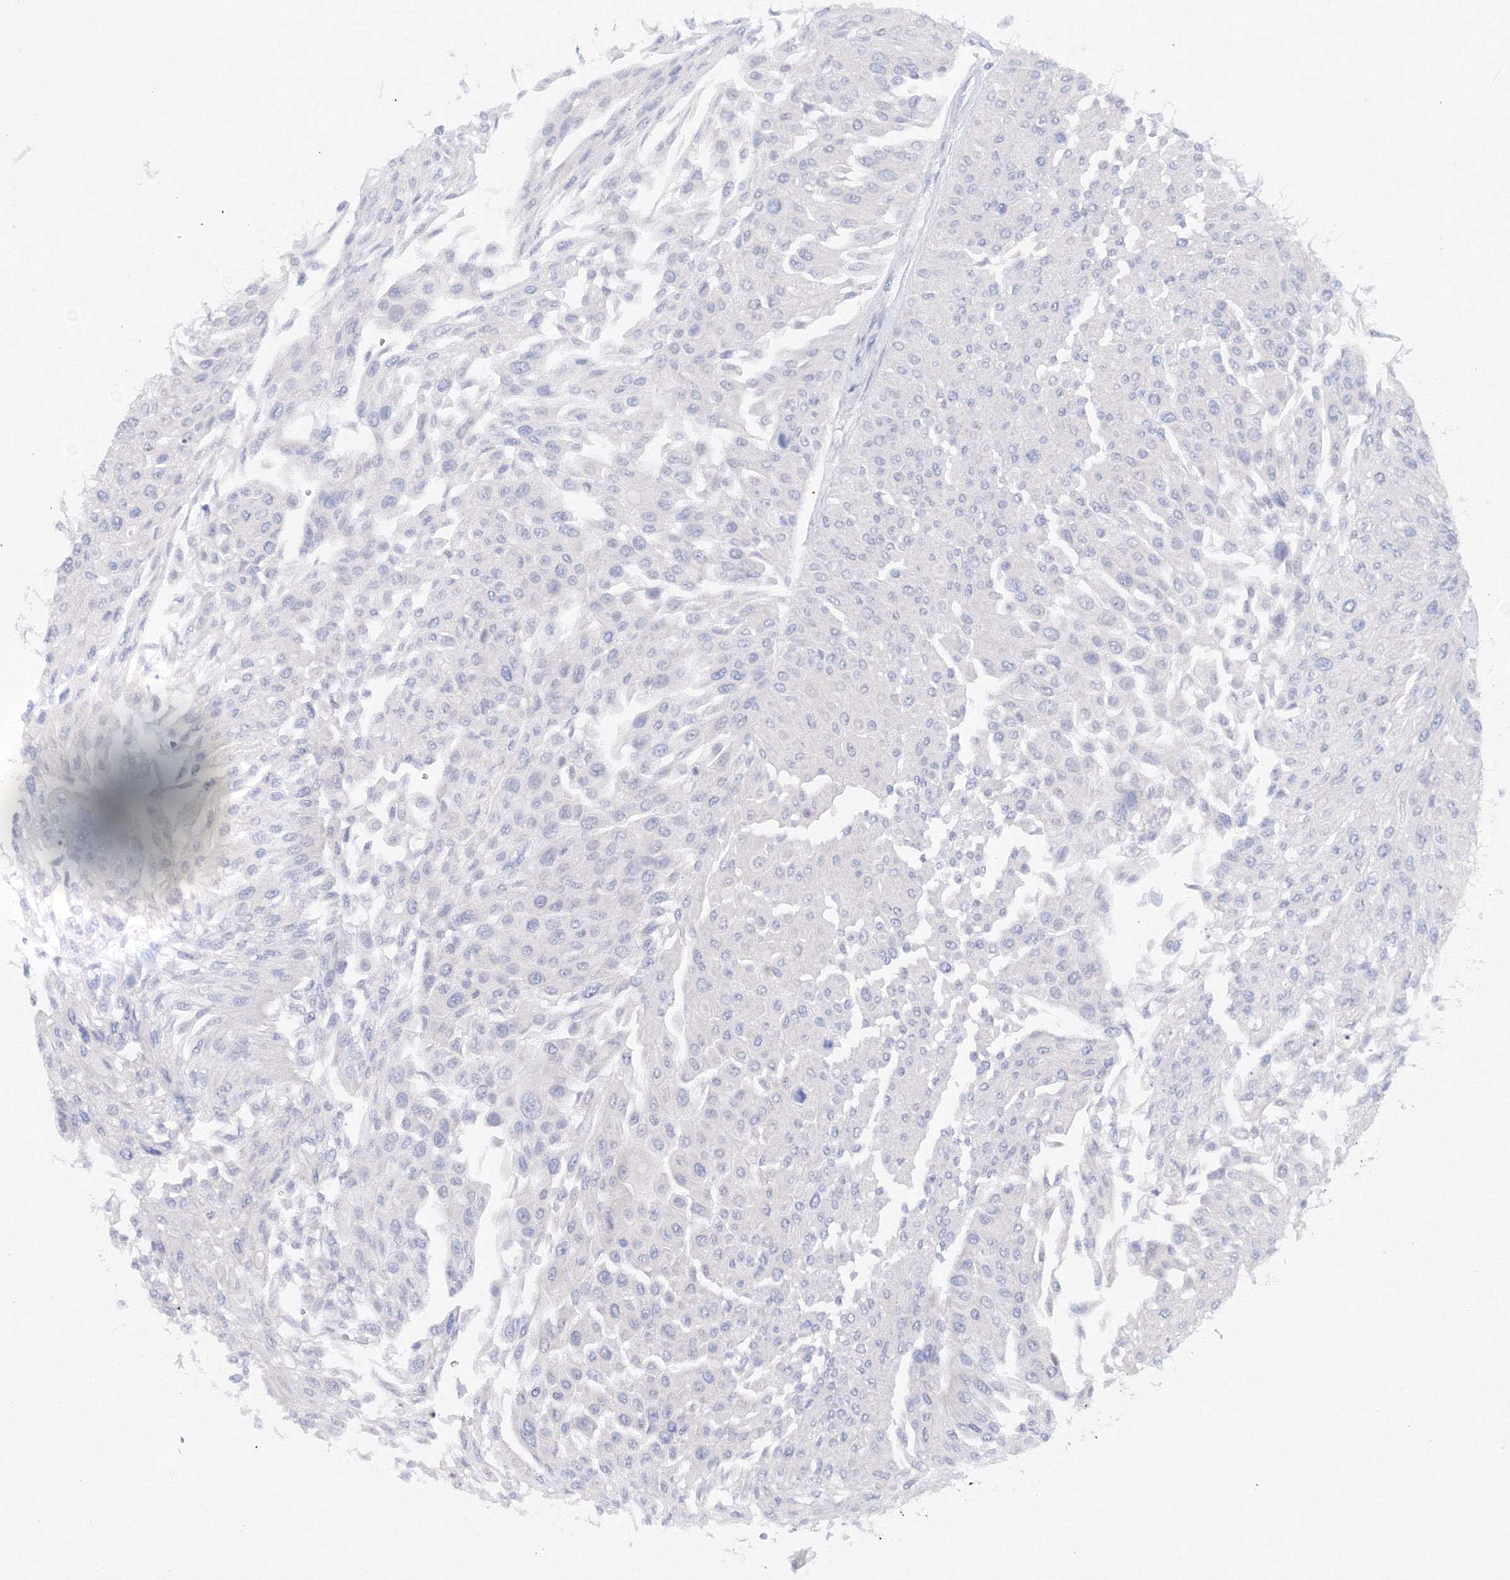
{"staining": {"intensity": "negative", "quantity": "none", "location": "none"}, "tissue": "urothelial cancer", "cell_type": "Tumor cells", "image_type": "cancer", "snomed": [{"axis": "morphology", "description": "Urothelial carcinoma, Low grade"}, {"axis": "topography", "description": "Urinary bladder"}], "caption": "Urothelial cancer was stained to show a protein in brown. There is no significant staining in tumor cells.", "gene": "TAMM41", "patient": {"sex": "male", "age": 67}}